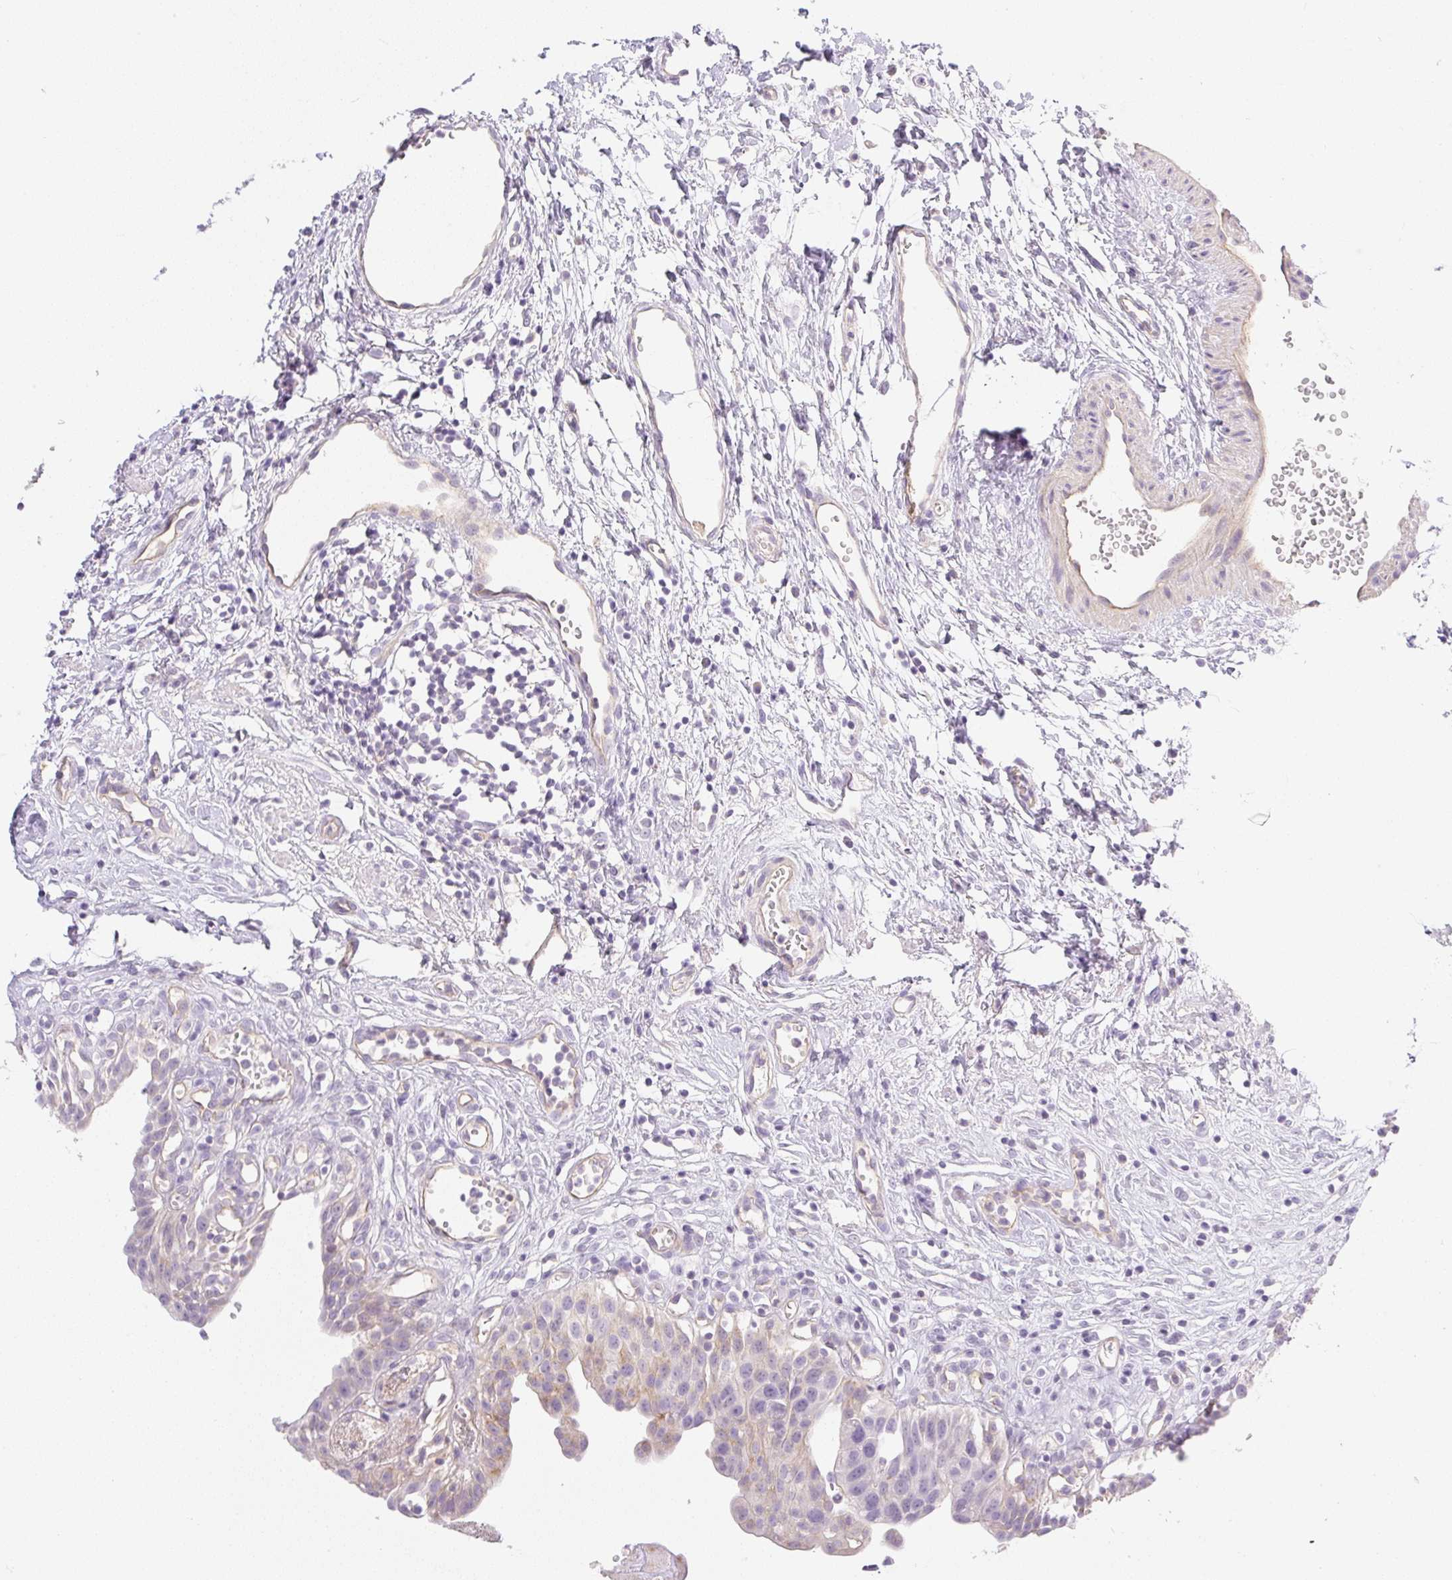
{"staining": {"intensity": "weak", "quantity": "<25%", "location": "cytoplasmic/membranous"}, "tissue": "urinary bladder", "cell_type": "Urothelial cells", "image_type": "normal", "snomed": [{"axis": "morphology", "description": "Normal tissue, NOS"}, {"axis": "topography", "description": "Urinary bladder"}], "caption": "Urothelial cells are negative for brown protein staining in unremarkable urinary bladder. The staining is performed using DAB brown chromogen with nuclei counter-stained in using hematoxylin.", "gene": "MIA2", "patient": {"sex": "male", "age": 51}}